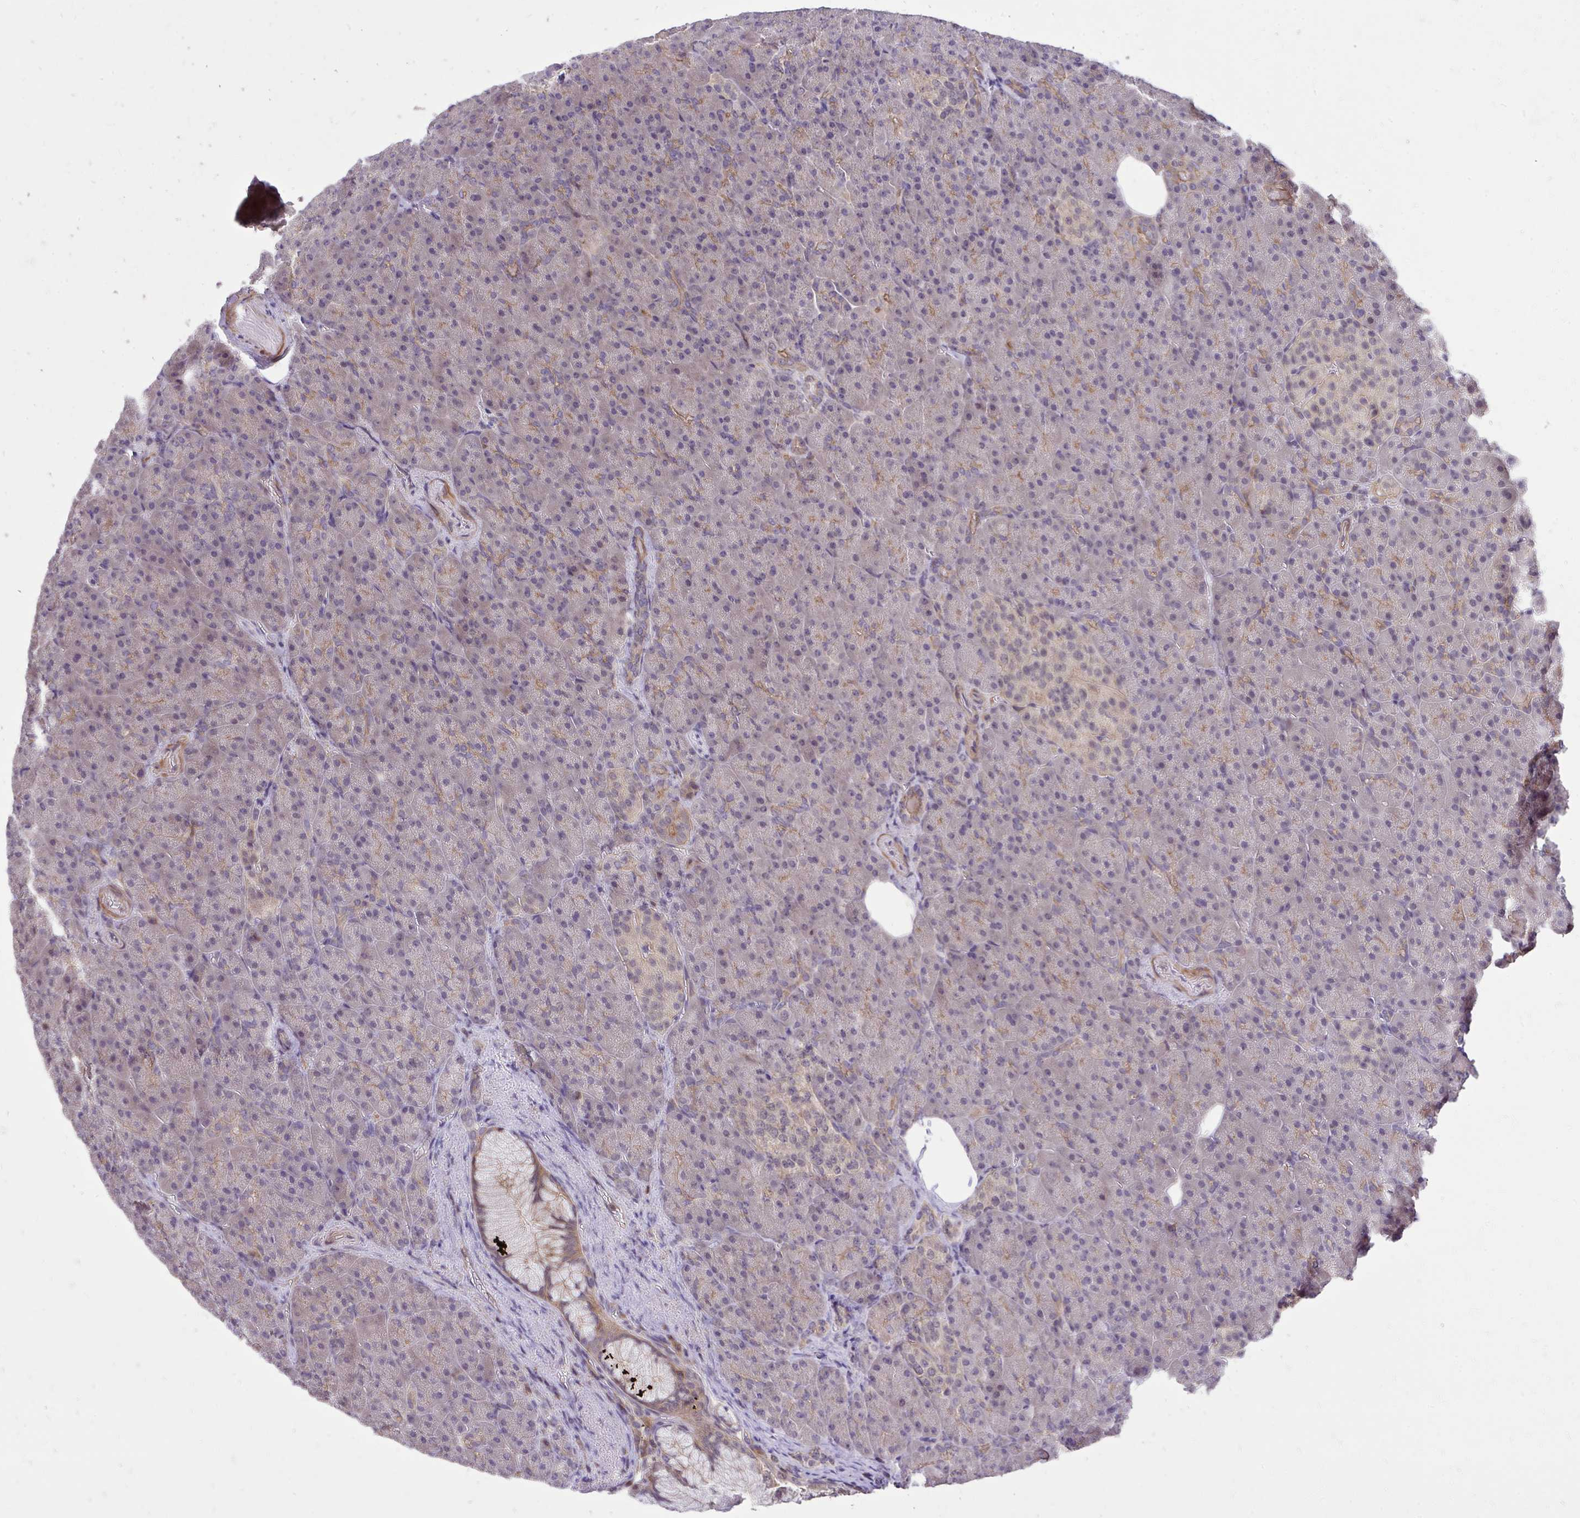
{"staining": {"intensity": "moderate", "quantity": "<25%", "location": "cytoplasmic/membranous"}, "tissue": "pancreas", "cell_type": "Exocrine glandular cells", "image_type": "normal", "snomed": [{"axis": "morphology", "description": "Normal tissue, NOS"}, {"axis": "topography", "description": "Pancreas"}], "caption": "Pancreas was stained to show a protein in brown. There is low levels of moderate cytoplasmic/membranous staining in approximately <25% of exocrine glandular cells. (DAB (3,3'-diaminobenzidine) IHC, brown staining for protein, blue staining for nuclei).", "gene": "IGFL2", "patient": {"sex": "female", "age": 74}}